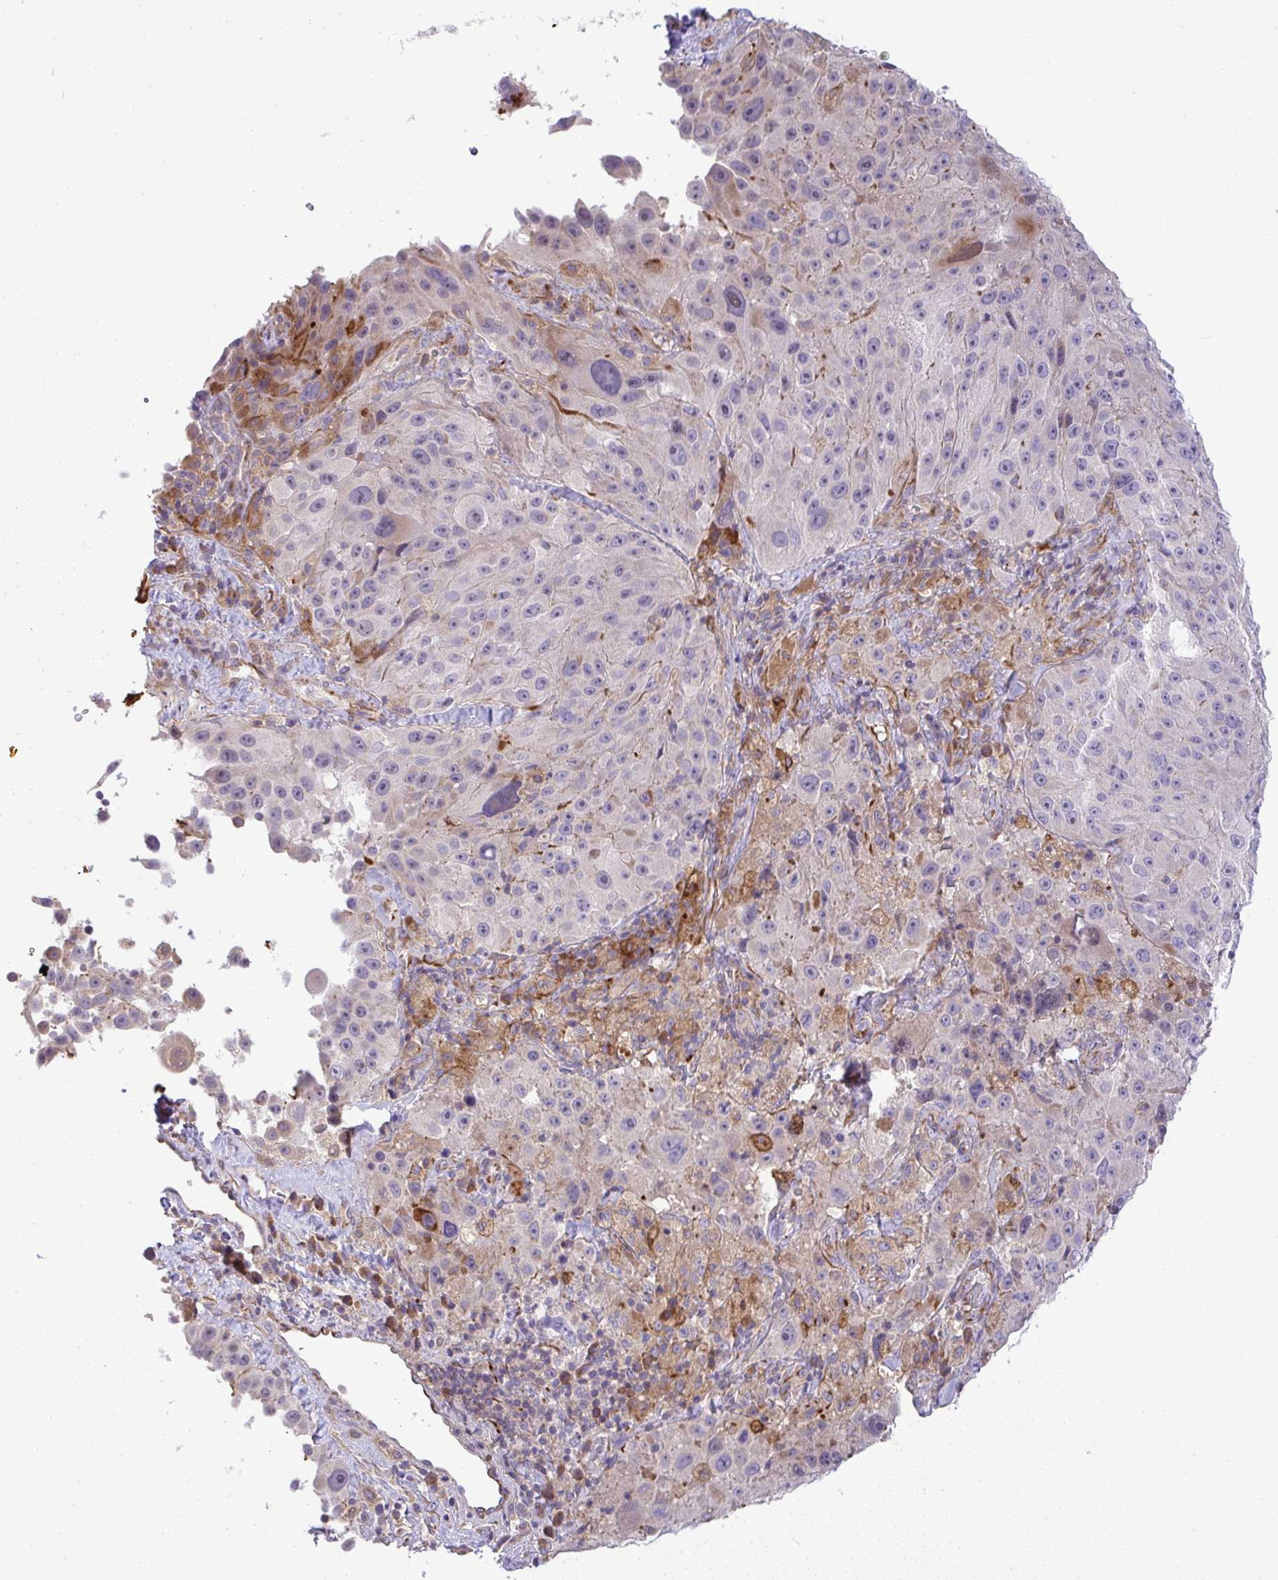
{"staining": {"intensity": "negative", "quantity": "none", "location": "none"}, "tissue": "melanoma", "cell_type": "Tumor cells", "image_type": "cancer", "snomed": [{"axis": "morphology", "description": "Malignant melanoma, Metastatic site"}, {"axis": "topography", "description": "Lymph node"}], "caption": "Immunohistochemistry photomicrograph of human melanoma stained for a protein (brown), which displays no staining in tumor cells. The staining was performed using DAB to visualize the protein expression in brown, while the nuclei were stained in blue with hematoxylin (Magnification: 20x).", "gene": "GRID2", "patient": {"sex": "male", "age": 62}}